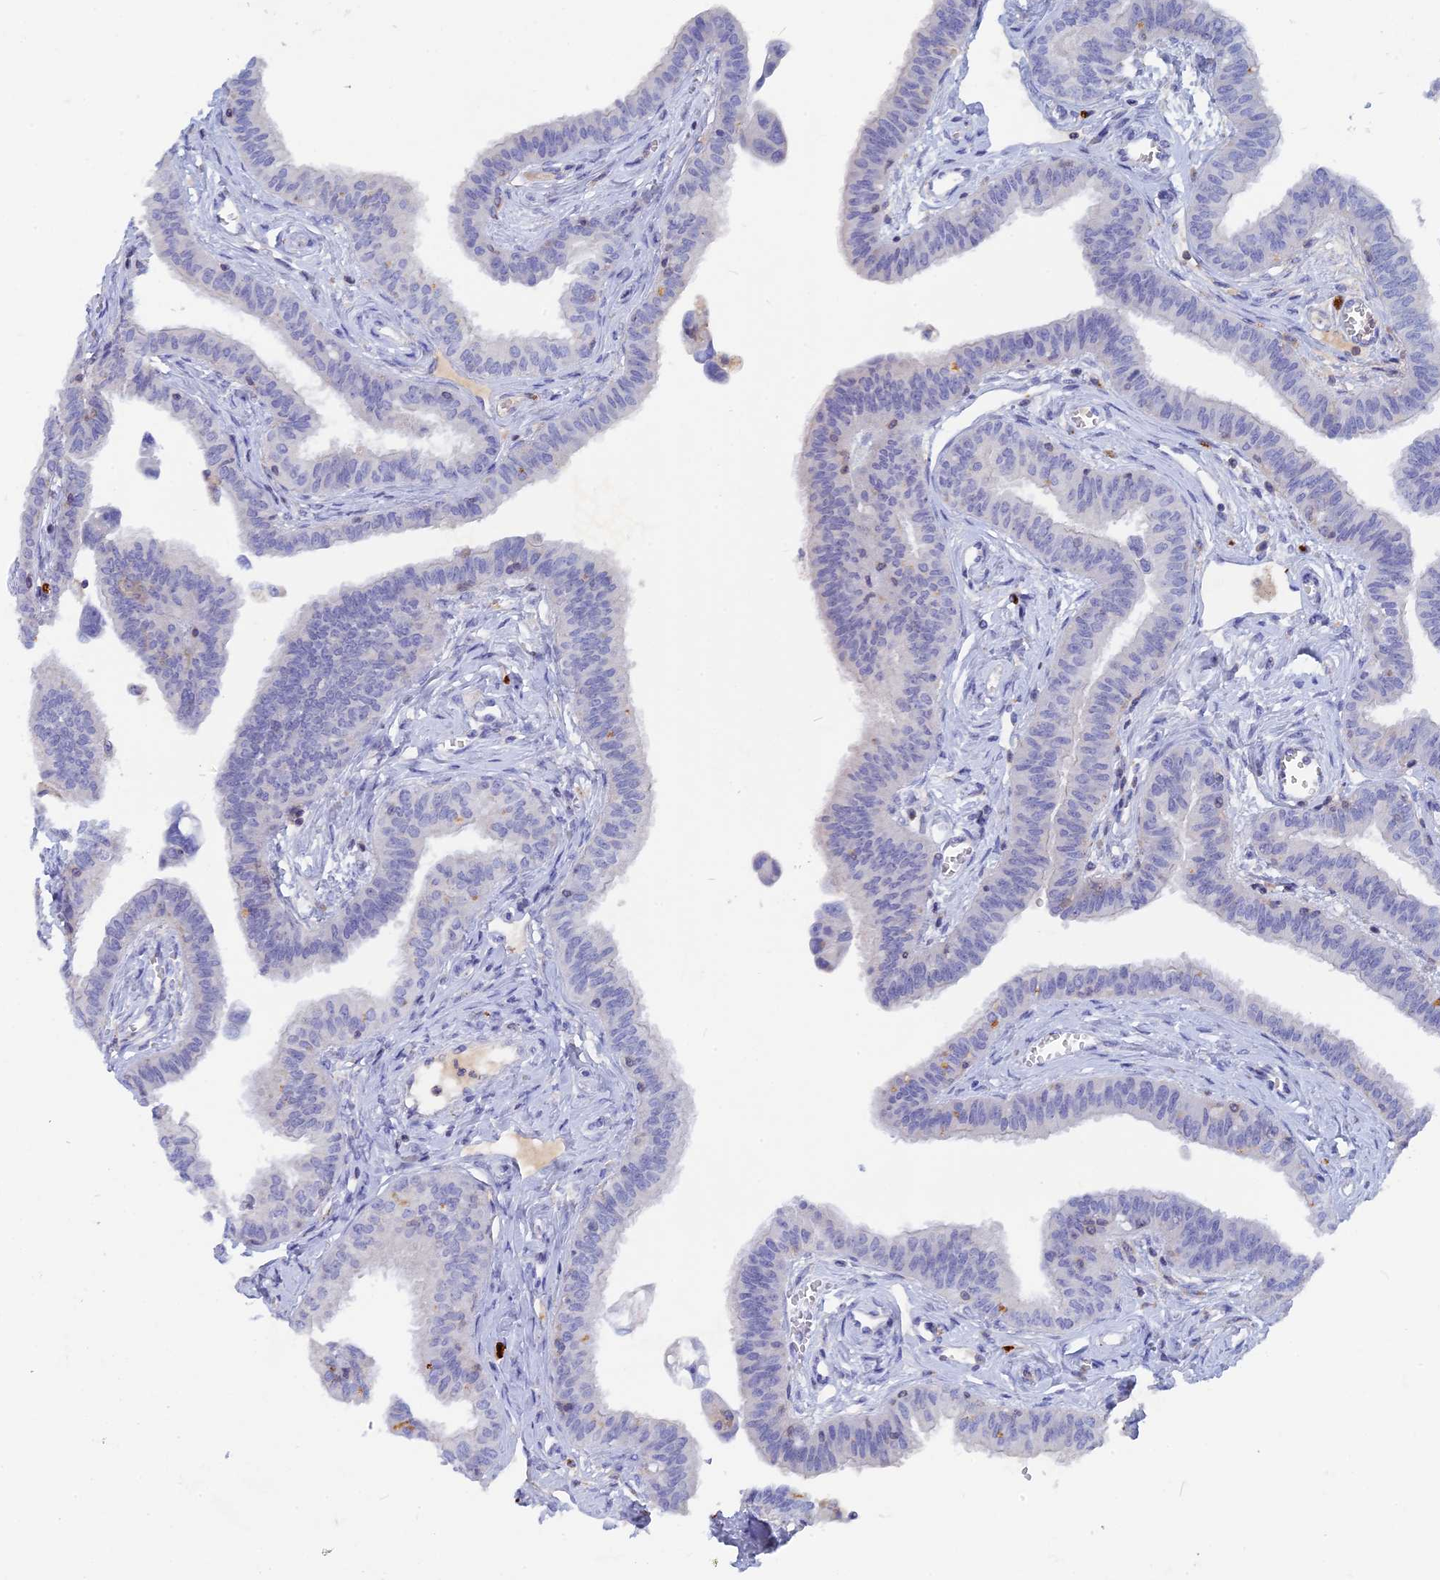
{"staining": {"intensity": "negative", "quantity": "none", "location": "none"}, "tissue": "fallopian tube", "cell_type": "Glandular cells", "image_type": "normal", "snomed": [{"axis": "morphology", "description": "Normal tissue, NOS"}, {"axis": "morphology", "description": "Carcinoma, NOS"}, {"axis": "topography", "description": "Fallopian tube"}, {"axis": "topography", "description": "Ovary"}], "caption": "Immunohistochemical staining of benign human fallopian tube reveals no significant positivity in glandular cells. (Stains: DAB immunohistochemistry with hematoxylin counter stain, Microscopy: brightfield microscopy at high magnification).", "gene": "ACP7", "patient": {"sex": "female", "age": 59}}